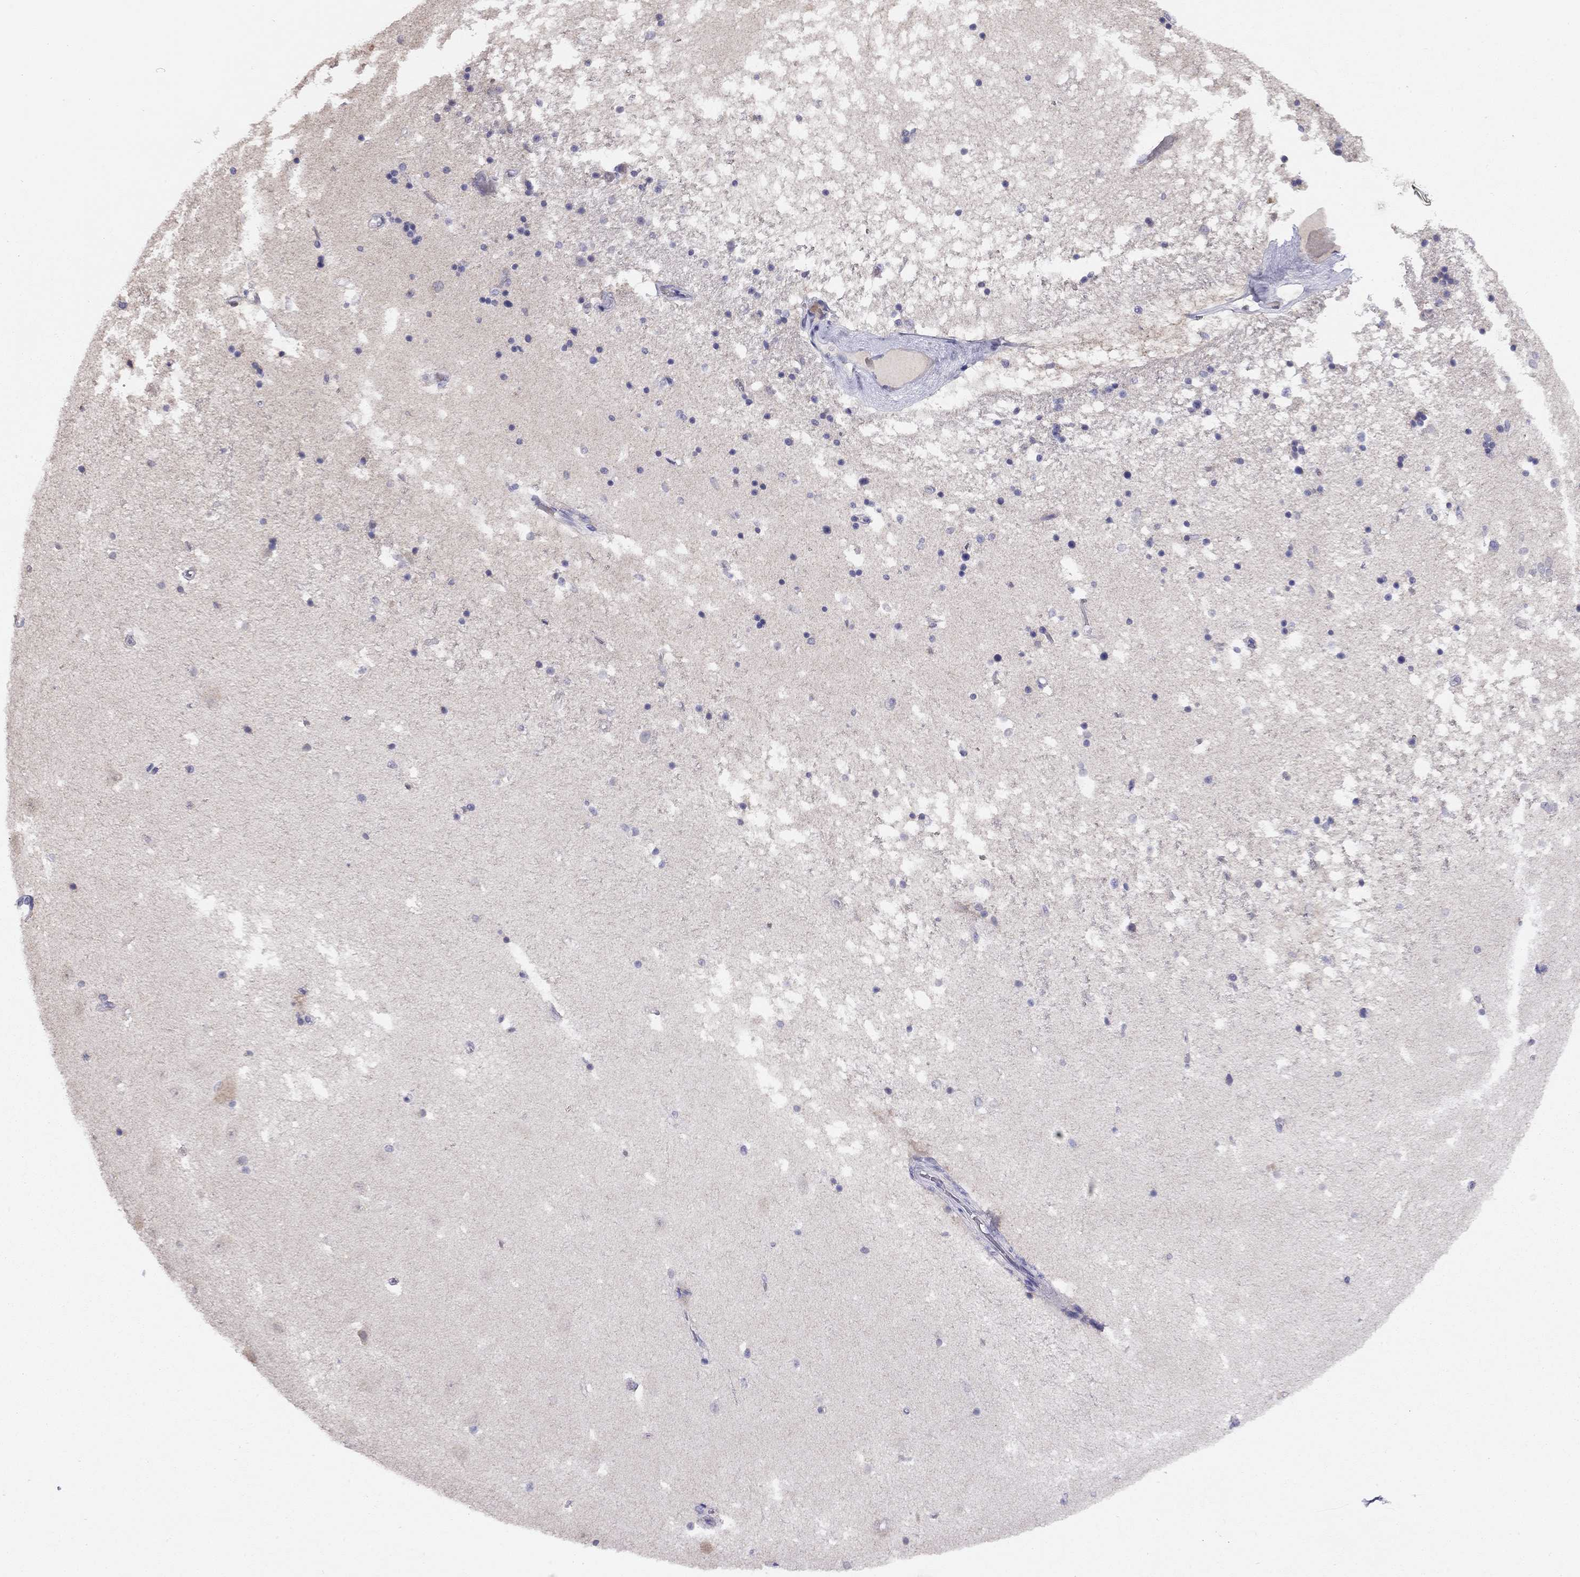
{"staining": {"intensity": "negative", "quantity": "none", "location": "none"}, "tissue": "hippocampus", "cell_type": "Glial cells", "image_type": "normal", "snomed": [{"axis": "morphology", "description": "Normal tissue, NOS"}, {"axis": "topography", "description": "Hippocampus"}], "caption": "The image demonstrates no staining of glial cells in normal hippocampus.", "gene": "CITED1", "patient": {"sex": "male", "age": 49}}